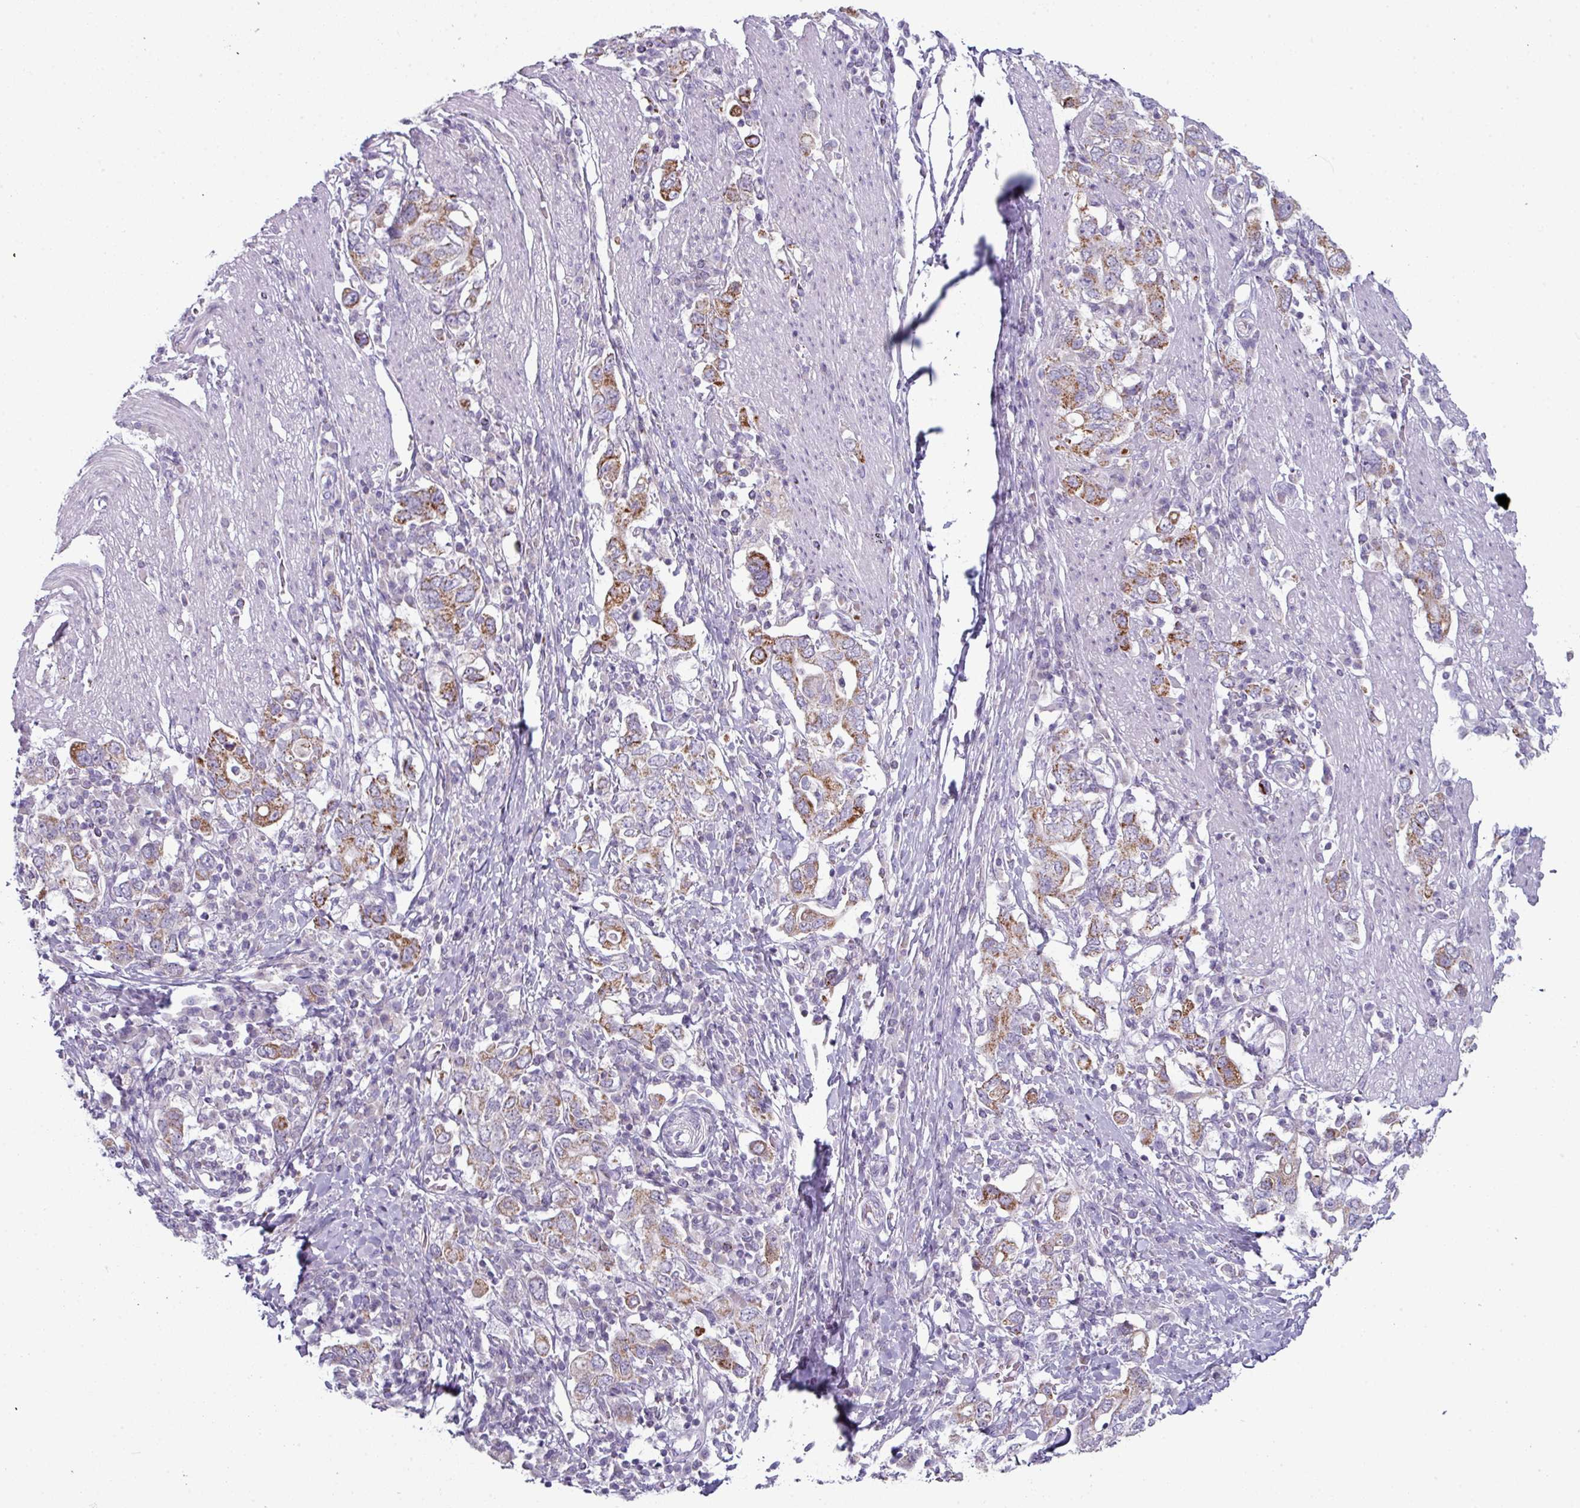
{"staining": {"intensity": "moderate", "quantity": ">75%", "location": "cytoplasmic/membranous"}, "tissue": "stomach cancer", "cell_type": "Tumor cells", "image_type": "cancer", "snomed": [{"axis": "morphology", "description": "Adenocarcinoma, NOS"}, {"axis": "topography", "description": "Stomach, upper"}, {"axis": "topography", "description": "Stomach"}], "caption": "Immunohistochemistry histopathology image of neoplastic tissue: stomach adenocarcinoma stained using immunohistochemistry (IHC) exhibits medium levels of moderate protein expression localized specifically in the cytoplasmic/membranous of tumor cells, appearing as a cytoplasmic/membranous brown color.", "gene": "ZNF615", "patient": {"sex": "male", "age": 62}}